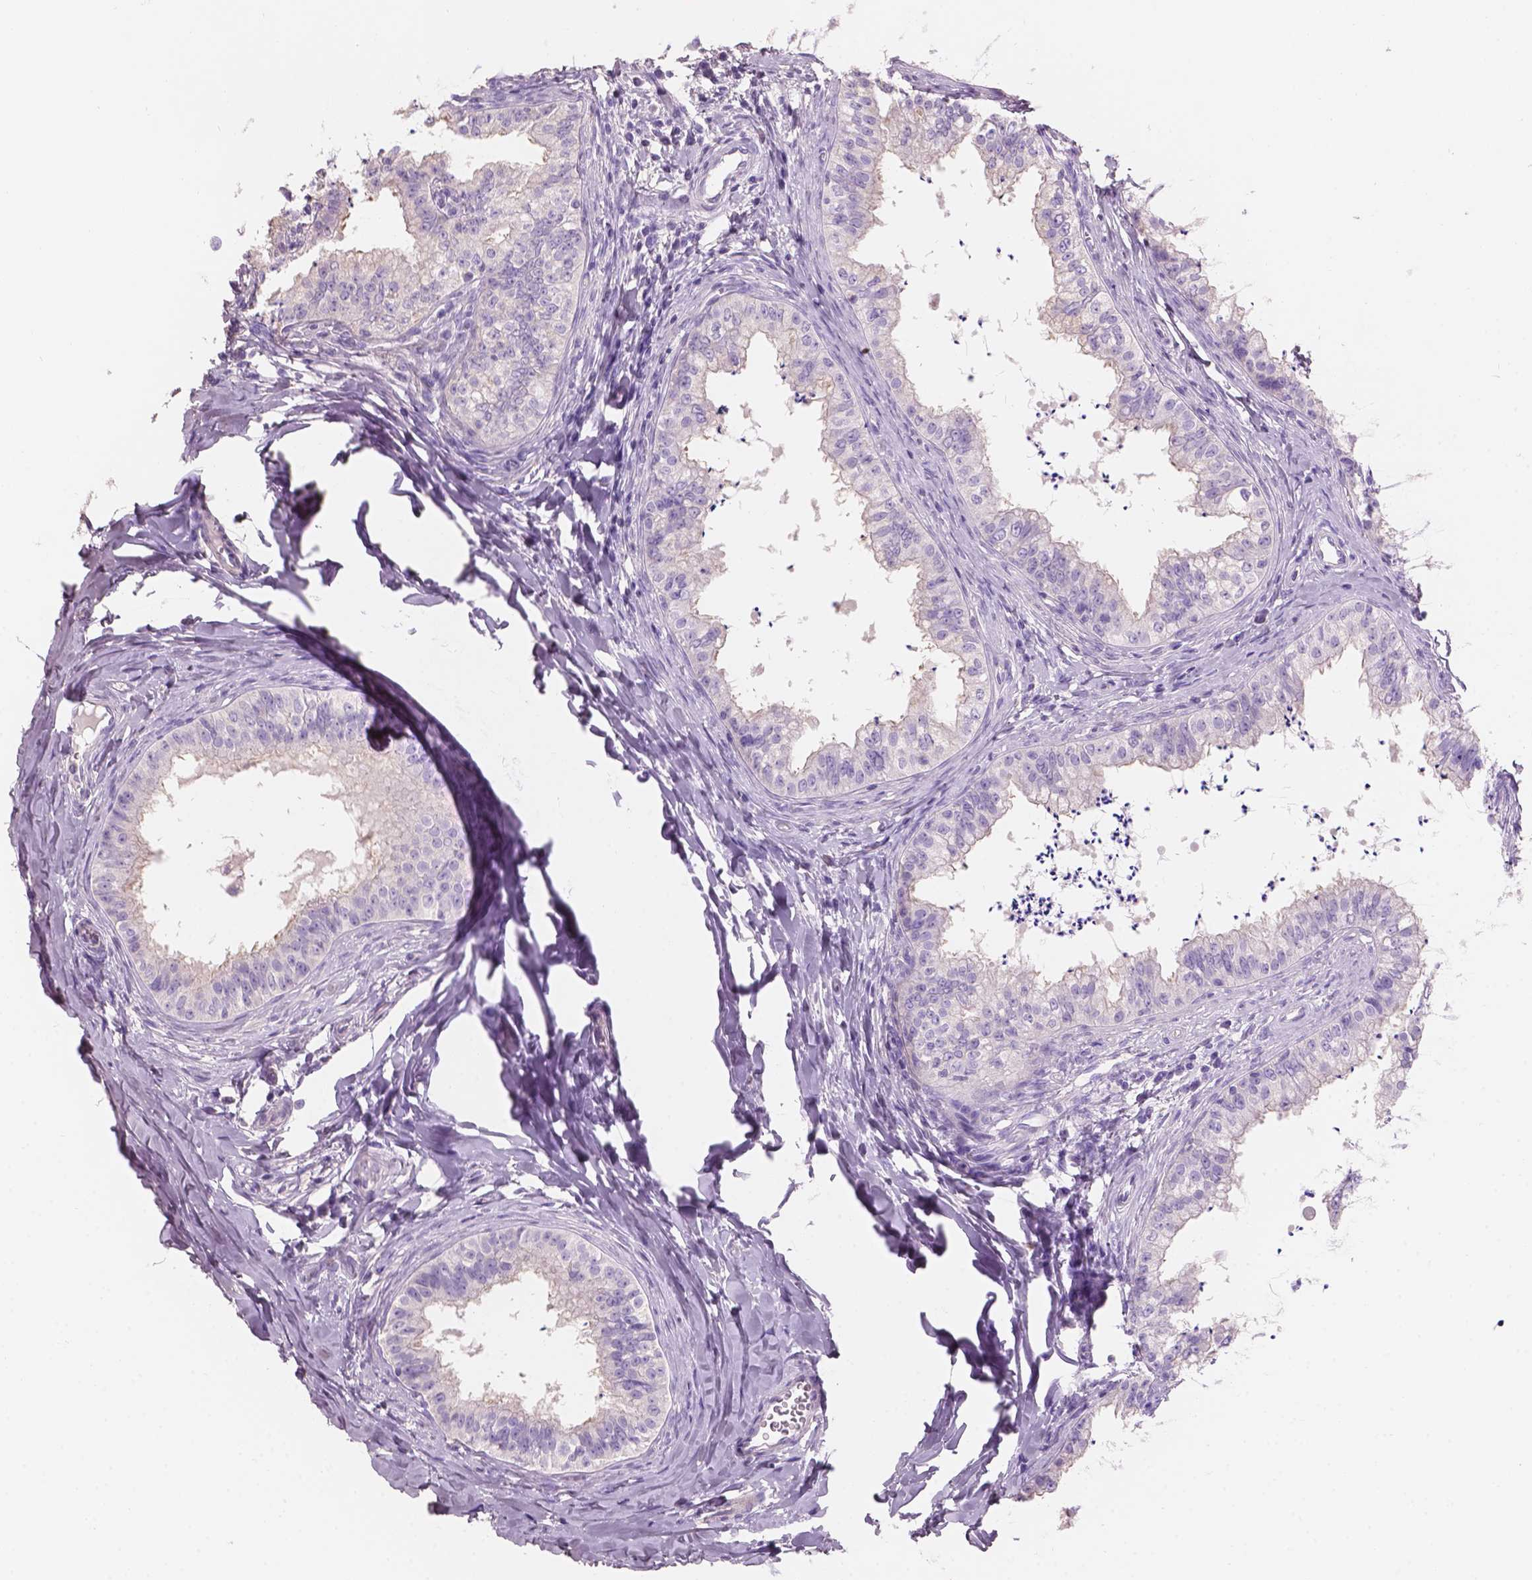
{"staining": {"intensity": "negative", "quantity": "none", "location": "none"}, "tissue": "epididymis", "cell_type": "Glandular cells", "image_type": "normal", "snomed": [{"axis": "morphology", "description": "Normal tissue, NOS"}, {"axis": "topography", "description": "Epididymis"}], "caption": "The photomicrograph reveals no significant staining in glandular cells of epididymis.", "gene": "SBSN", "patient": {"sex": "male", "age": 24}}